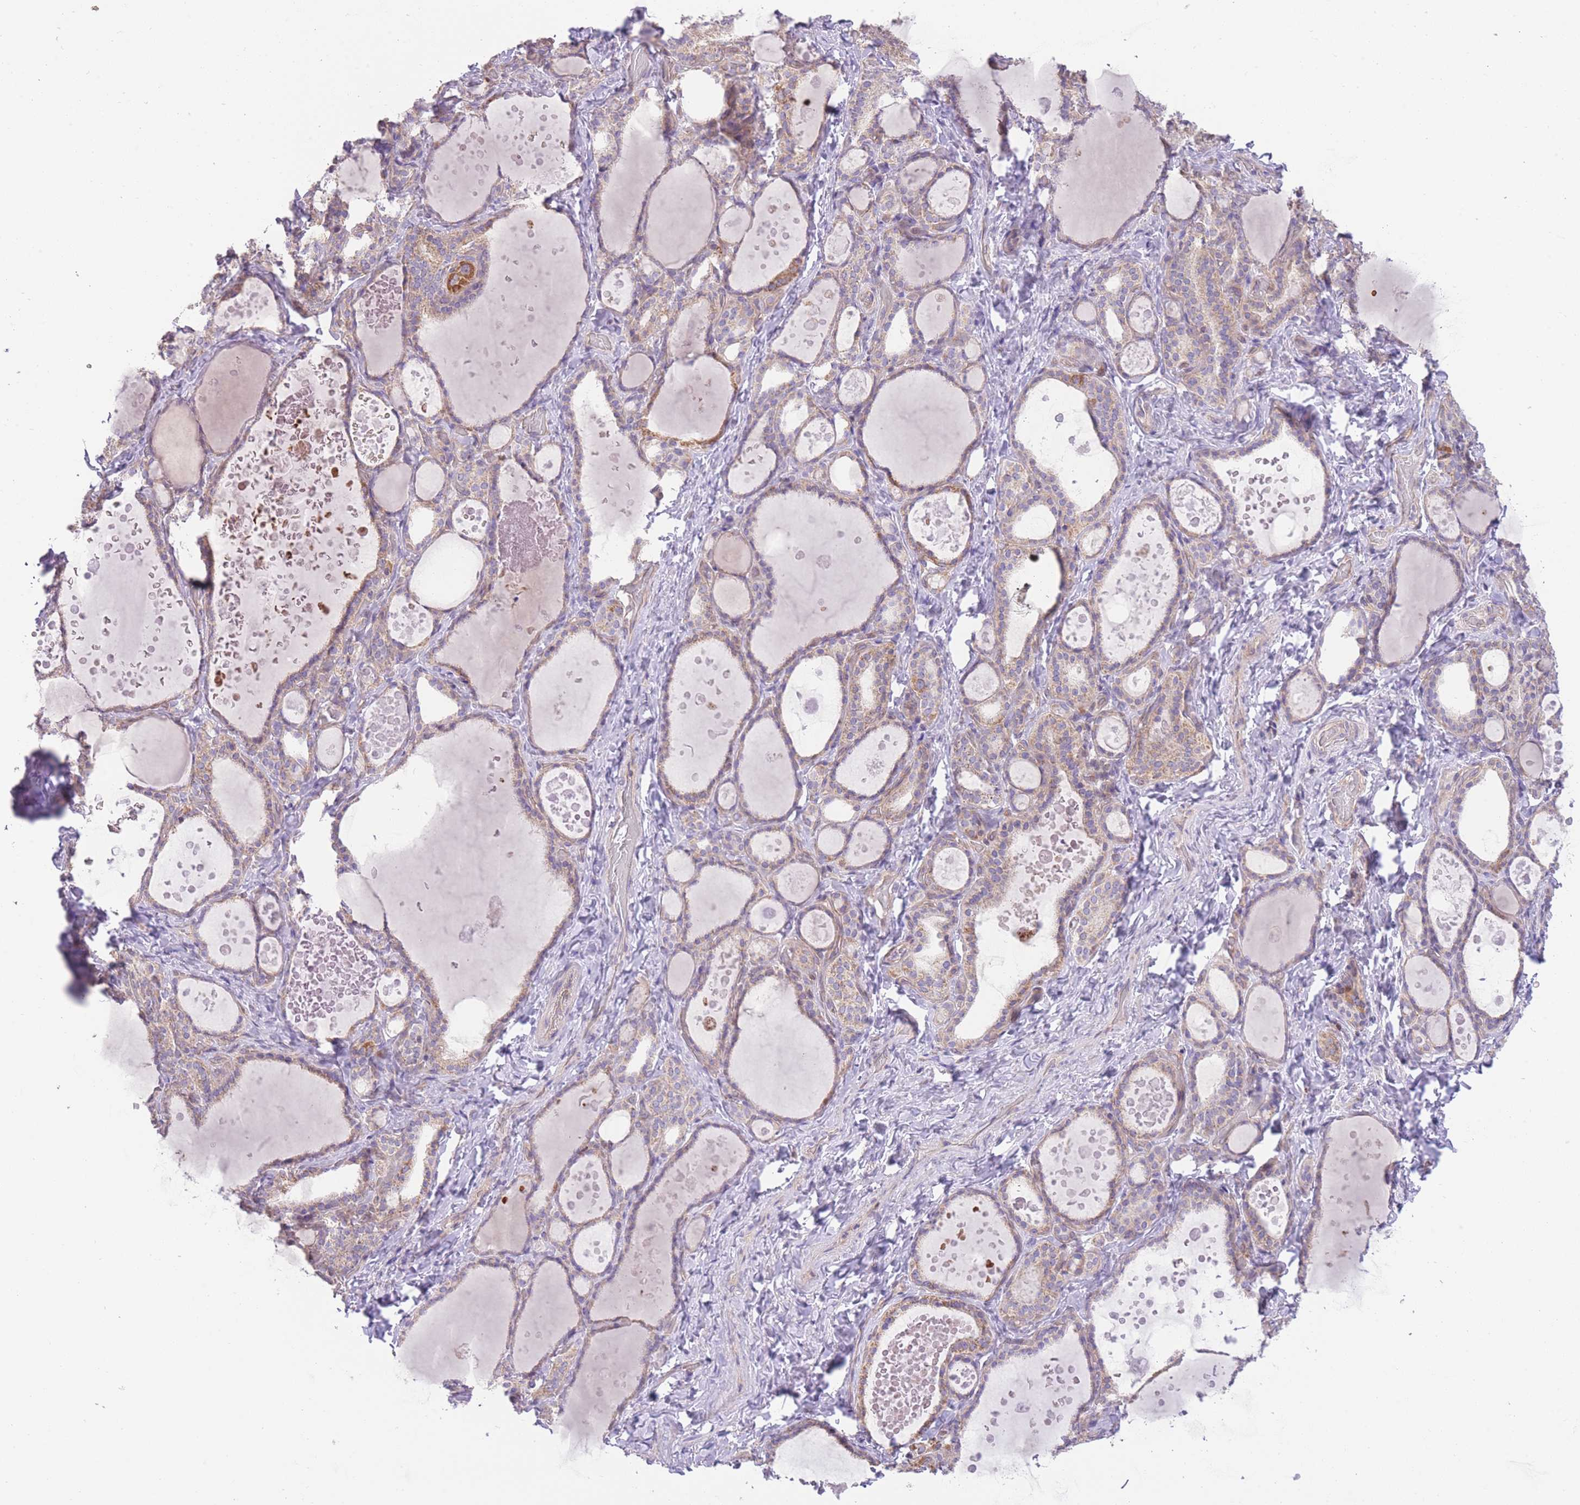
{"staining": {"intensity": "moderate", "quantity": "<25%", "location": "cytoplasmic/membranous"}, "tissue": "thyroid gland", "cell_type": "Glandular cells", "image_type": "normal", "snomed": [{"axis": "morphology", "description": "Normal tissue, NOS"}, {"axis": "topography", "description": "Thyroid gland"}], "caption": "An IHC photomicrograph of benign tissue is shown. Protein staining in brown highlights moderate cytoplasmic/membranous positivity in thyroid gland within glandular cells. Ihc stains the protein in brown and the nuclei are stained blue.", "gene": "BOLA2B", "patient": {"sex": "female", "age": 46}}